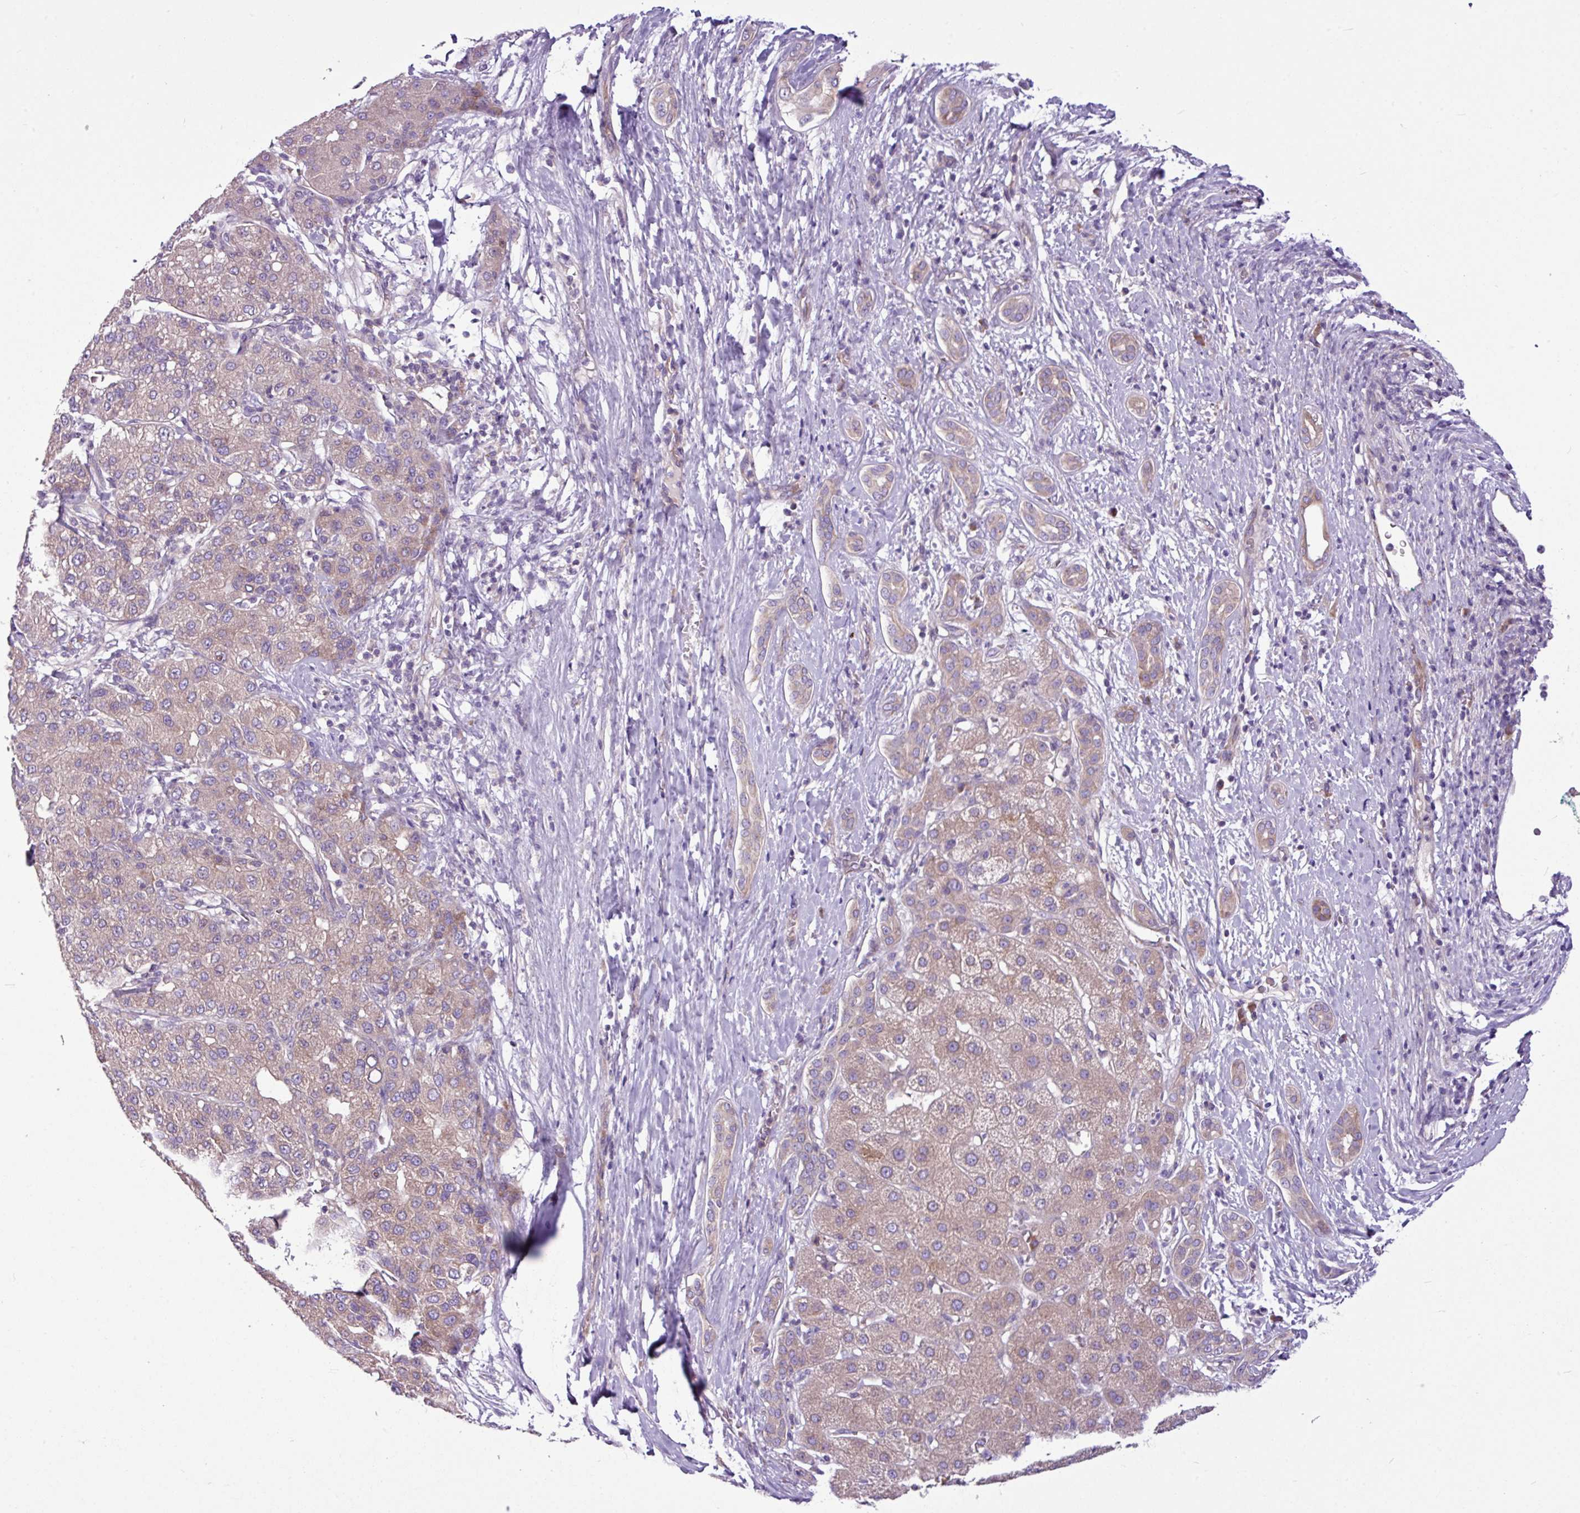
{"staining": {"intensity": "moderate", "quantity": ">75%", "location": "cytoplasmic/membranous"}, "tissue": "liver cancer", "cell_type": "Tumor cells", "image_type": "cancer", "snomed": [{"axis": "morphology", "description": "Carcinoma, Hepatocellular, NOS"}, {"axis": "topography", "description": "Liver"}], "caption": "Immunohistochemistry (IHC) (DAB (3,3'-diaminobenzidine)) staining of liver cancer (hepatocellular carcinoma) reveals moderate cytoplasmic/membranous protein expression in approximately >75% of tumor cells.", "gene": "MROH2A", "patient": {"sex": "male", "age": 65}}